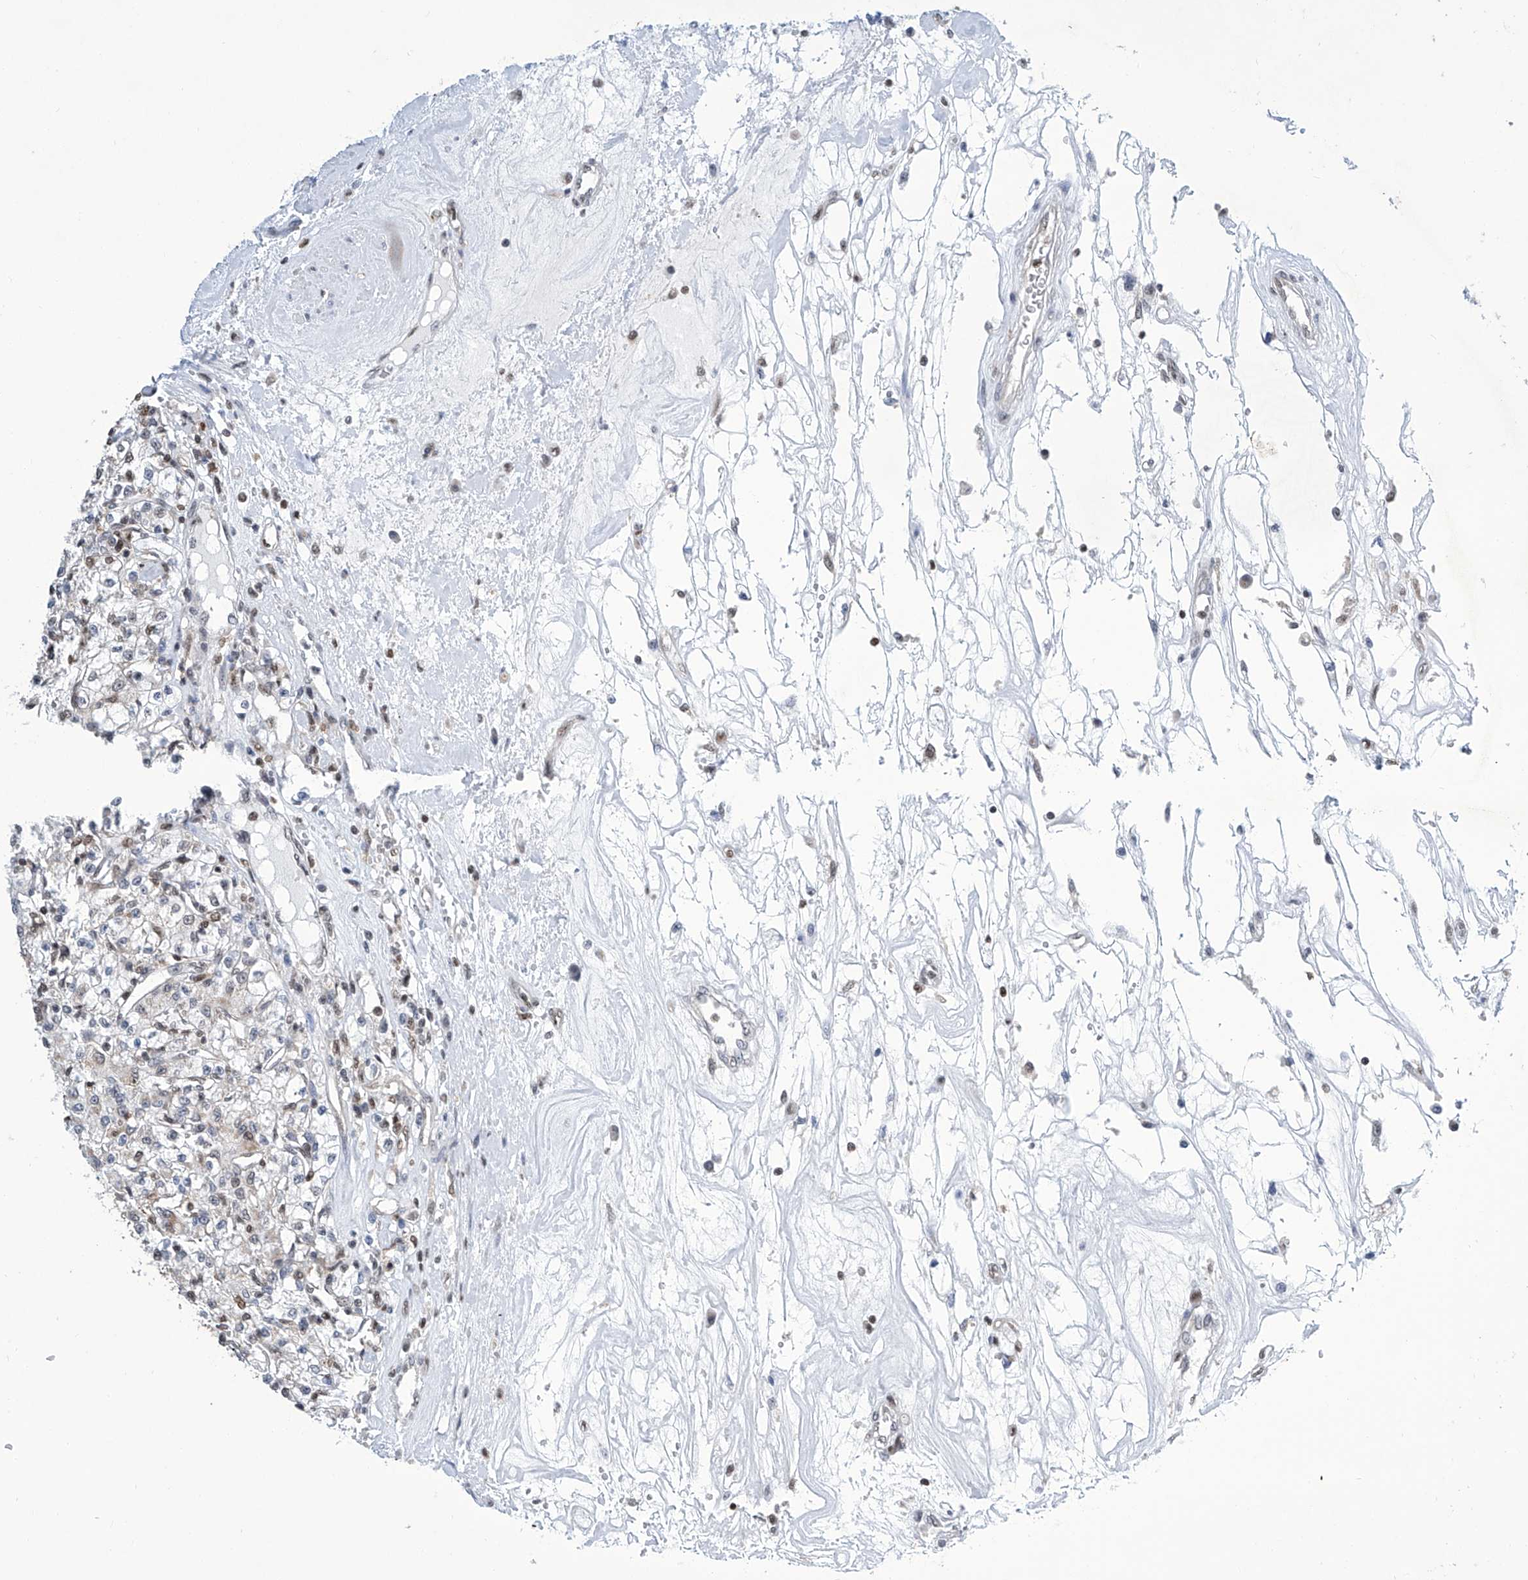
{"staining": {"intensity": "weak", "quantity": "<25%", "location": "nuclear"}, "tissue": "renal cancer", "cell_type": "Tumor cells", "image_type": "cancer", "snomed": [{"axis": "morphology", "description": "Adenocarcinoma, NOS"}, {"axis": "topography", "description": "Kidney"}], "caption": "The immunohistochemistry histopathology image has no significant staining in tumor cells of renal cancer (adenocarcinoma) tissue.", "gene": "SREBF2", "patient": {"sex": "female", "age": 59}}